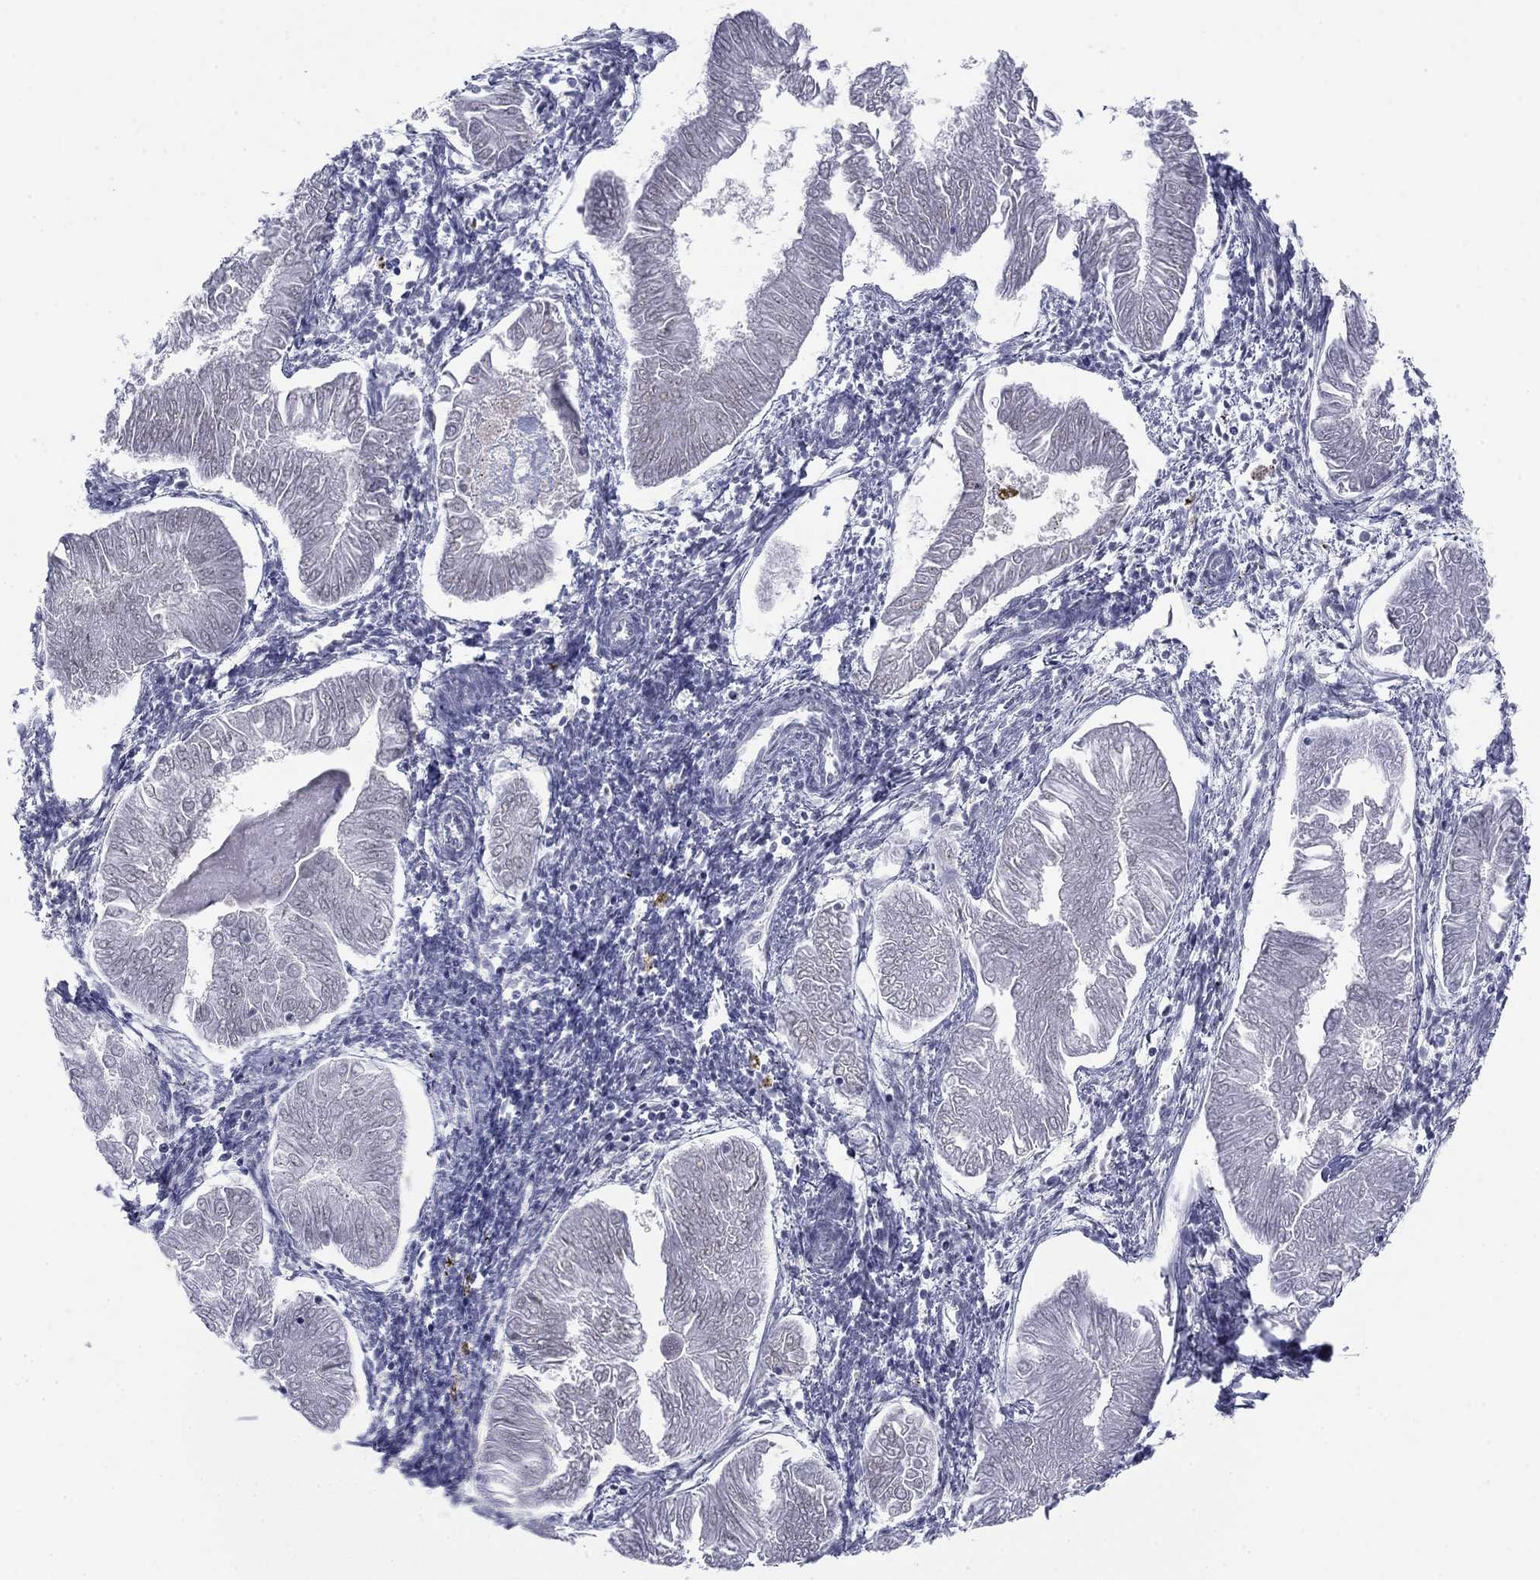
{"staining": {"intensity": "negative", "quantity": "none", "location": "none"}, "tissue": "endometrial cancer", "cell_type": "Tumor cells", "image_type": "cancer", "snomed": [{"axis": "morphology", "description": "Adenocarcinoma, NOS"}, {"axis": "topography", "description": "Endometrium"}], "caption": "Immunohistochemistry (IHC) photomicrograph of neoplastic tissue: human endometrial cancer stained with DAB (3,3'-diaminobenzidine) reveals no significant protein staining in tumor cells.", "gene": "TIGD4", "patient": {"sex": "female", "age": 53}}